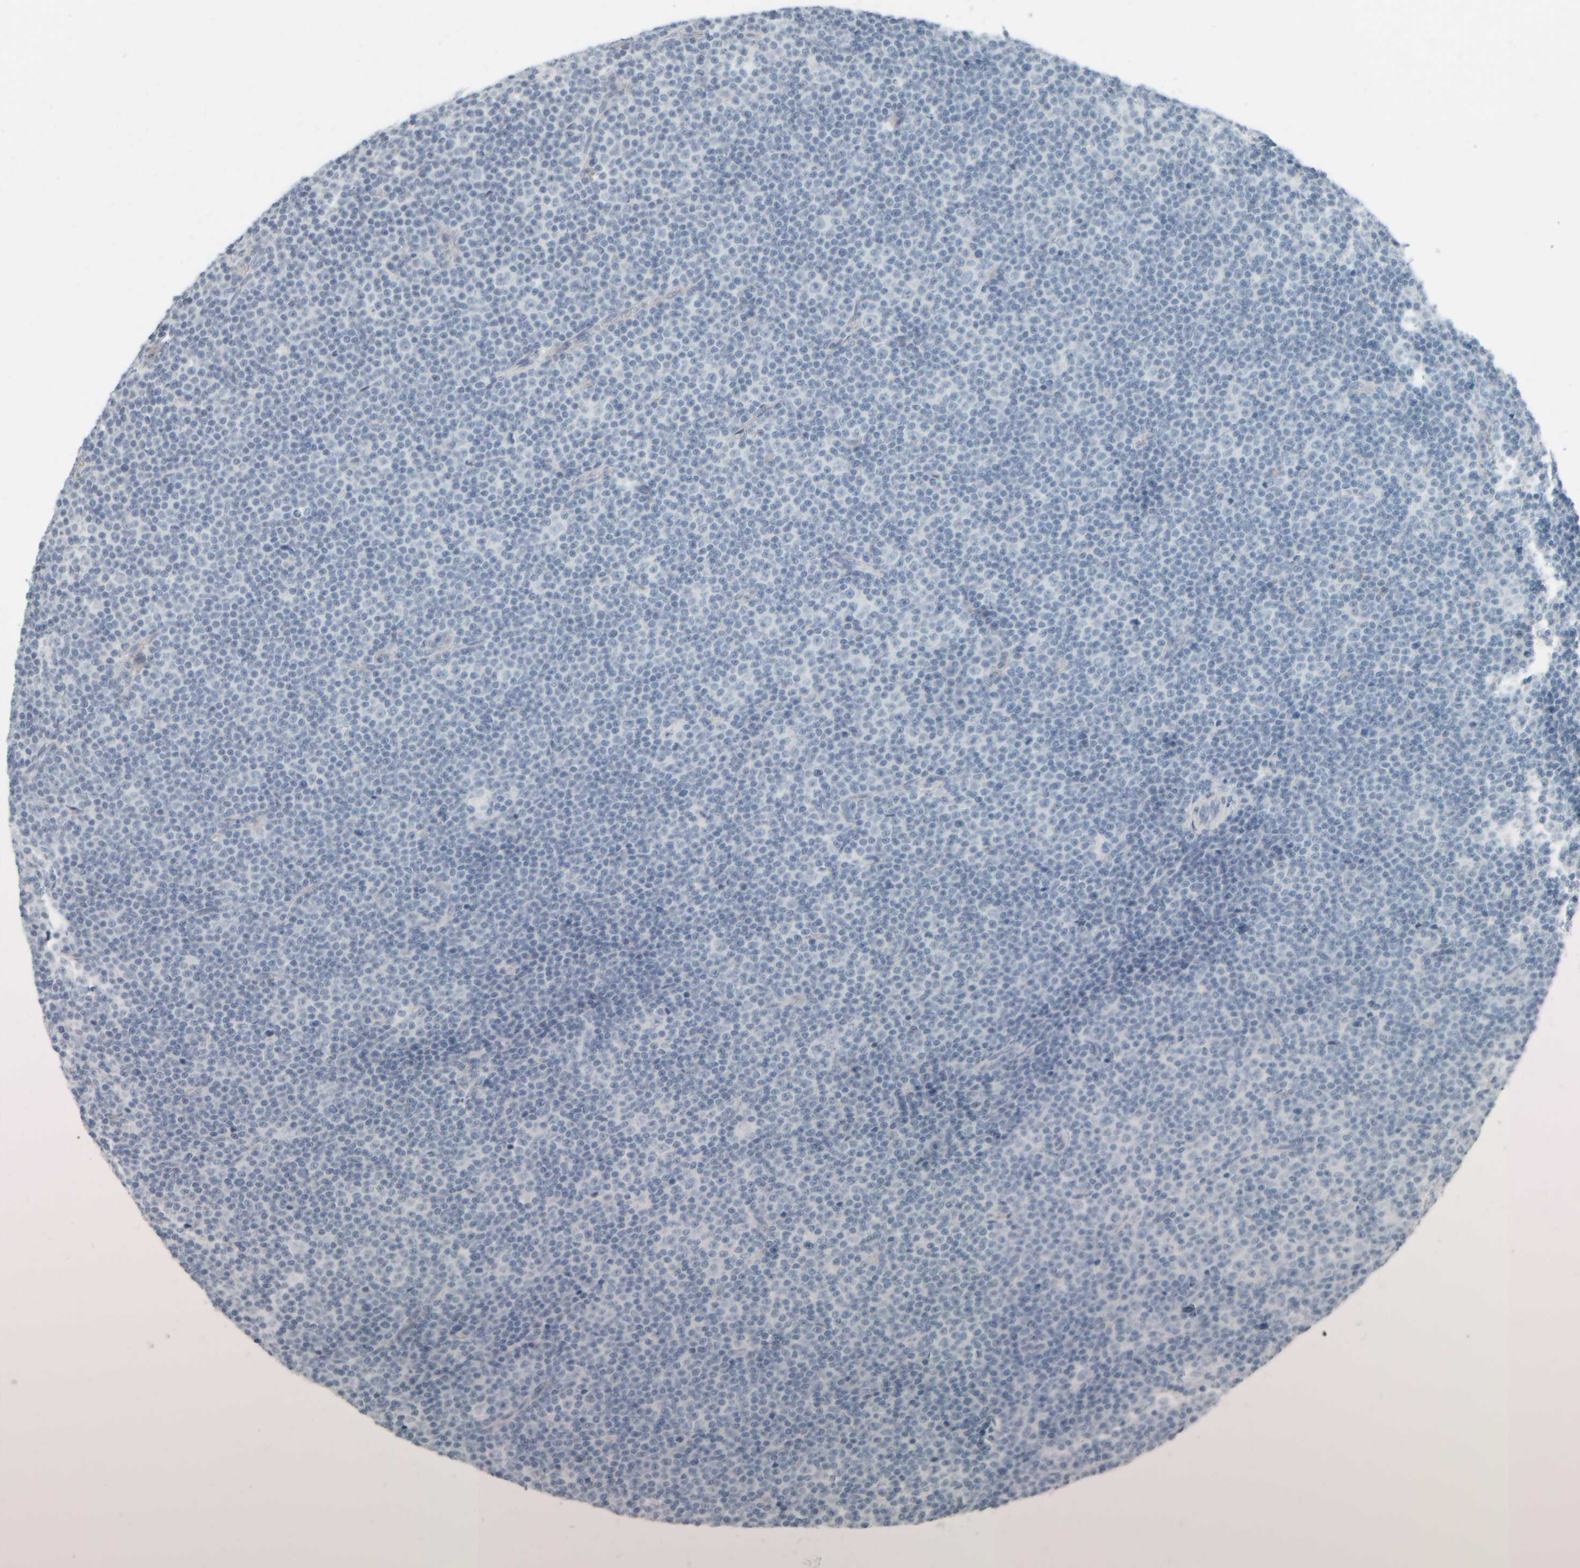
{"staining": {"intensity": "negative", "quantity": "none", "location": "none"}, "tissue": "lymphoma", "cell_type": "Tumor cells", "image_type": "cancer", "snomed": [{"axis": "morphology", "description": "Malignant lymphoma, non-Hodgkin's type, Low grade"}, {"axis": "topography", "description": "Lymph node"}], "caption": "DAB (3,3'-diaminobenzidine) immunohistochemical staining of lymphoma demonstrates no significant staining in tumor cells. (Stains: DAB immunohistochemistry (IHC) with hematoxylin counter stain, Microscopy: brightfield microscopy at high magnification).", "gene": "TPSAB1", "patient": {"sex": "female", "age": 67}}